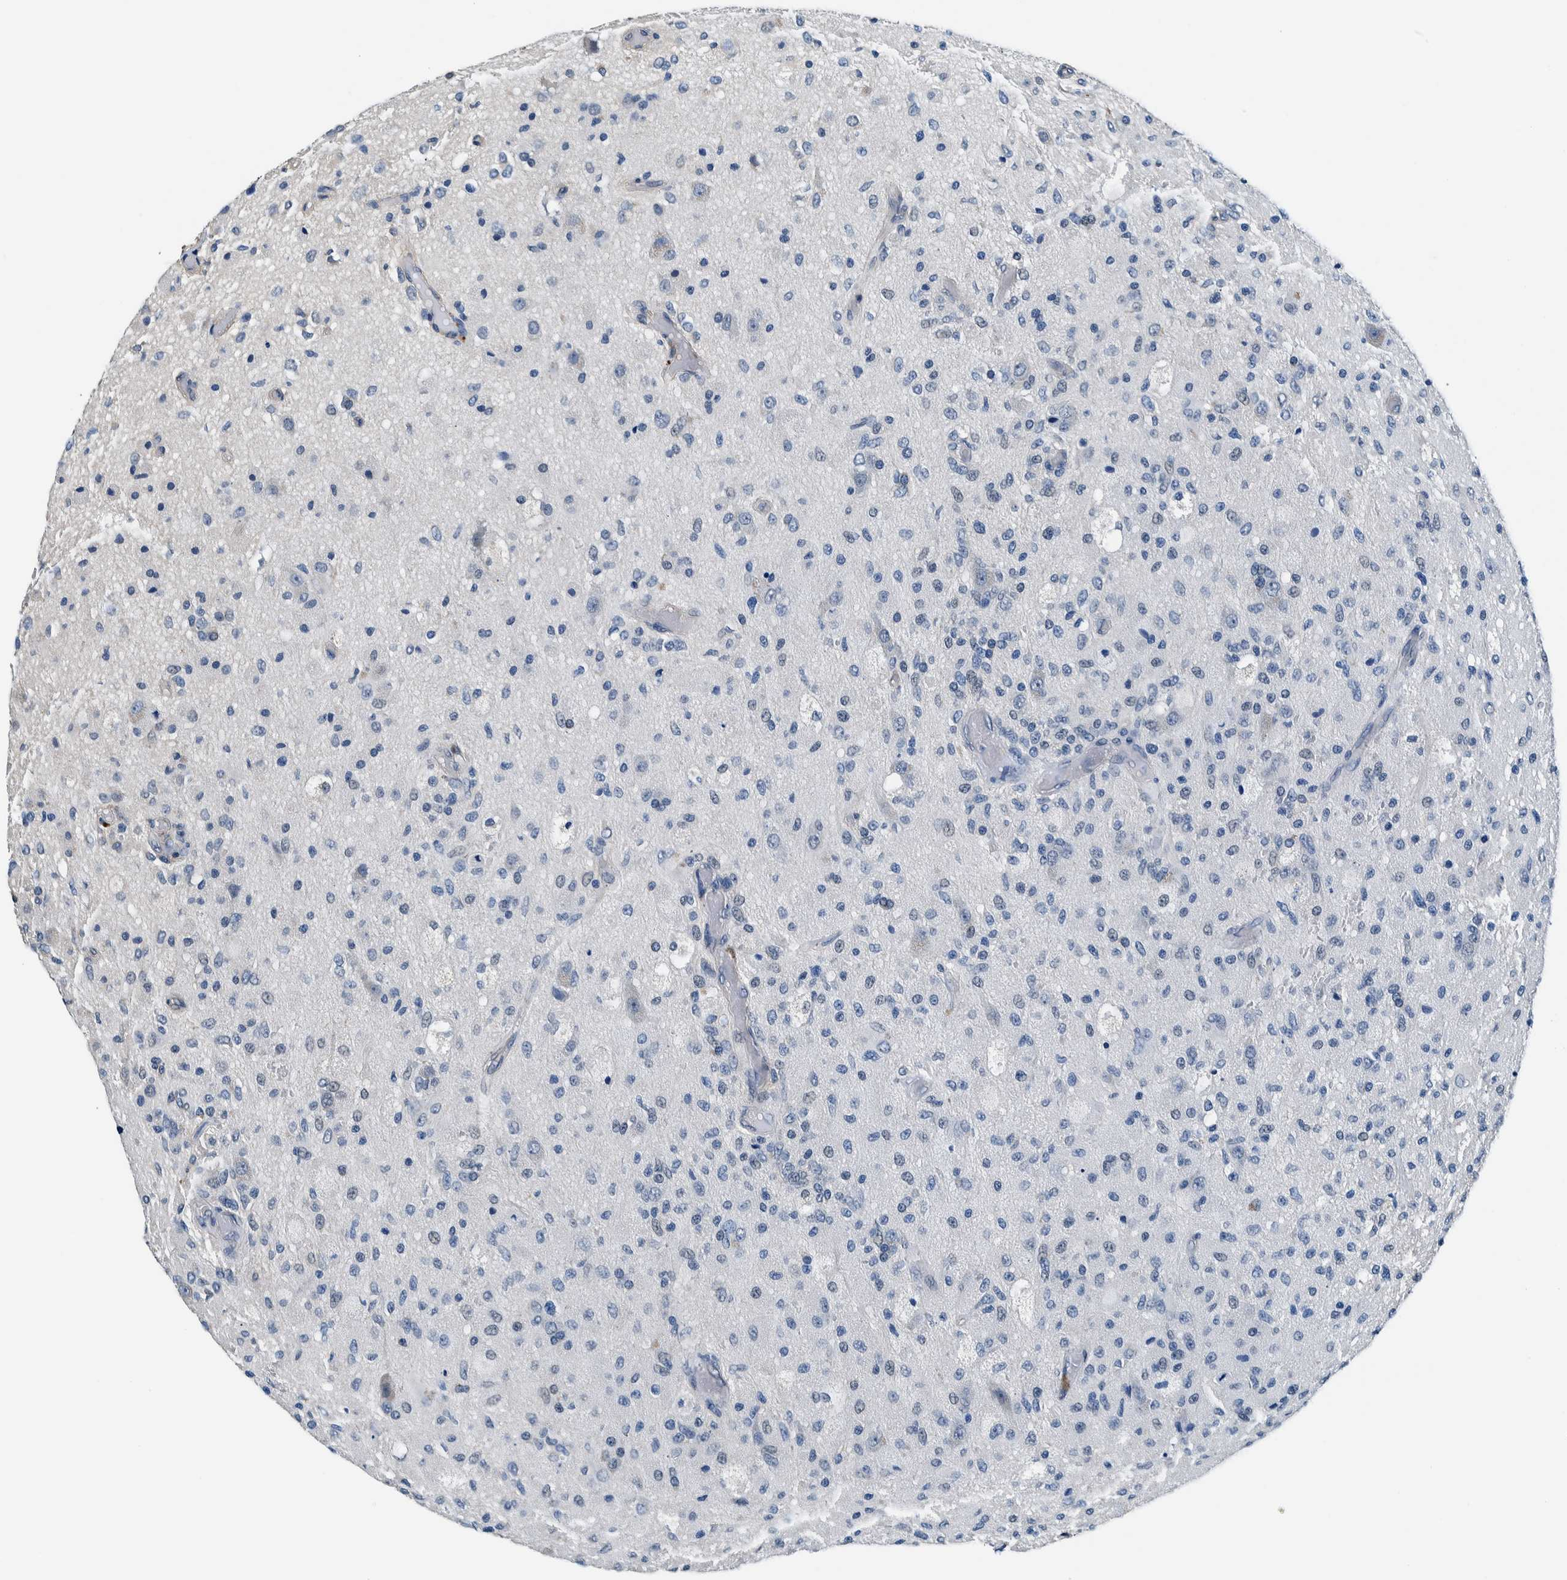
{"staining": {"intensity": "negative", "quantity": "none", "location": "none"}, "tissue": "glioma", "cell_type": "Tumor cells", "image_type": "cancer", "snomed": [{"axis": "morphology", "description": "Normal tissue, NOS"}, {"axis": "morphology", "description": "Glioma, malignant, High grade"}, {"axis": "topography", "description": "Cerebral cortex"}], "caption": "Immunohistochemical staining of high-grade glioma (malignant) shows no significant positivity in tumor cells.", "gene": "NIBAN2", "patient": {"sex": "male", "age": 77}}